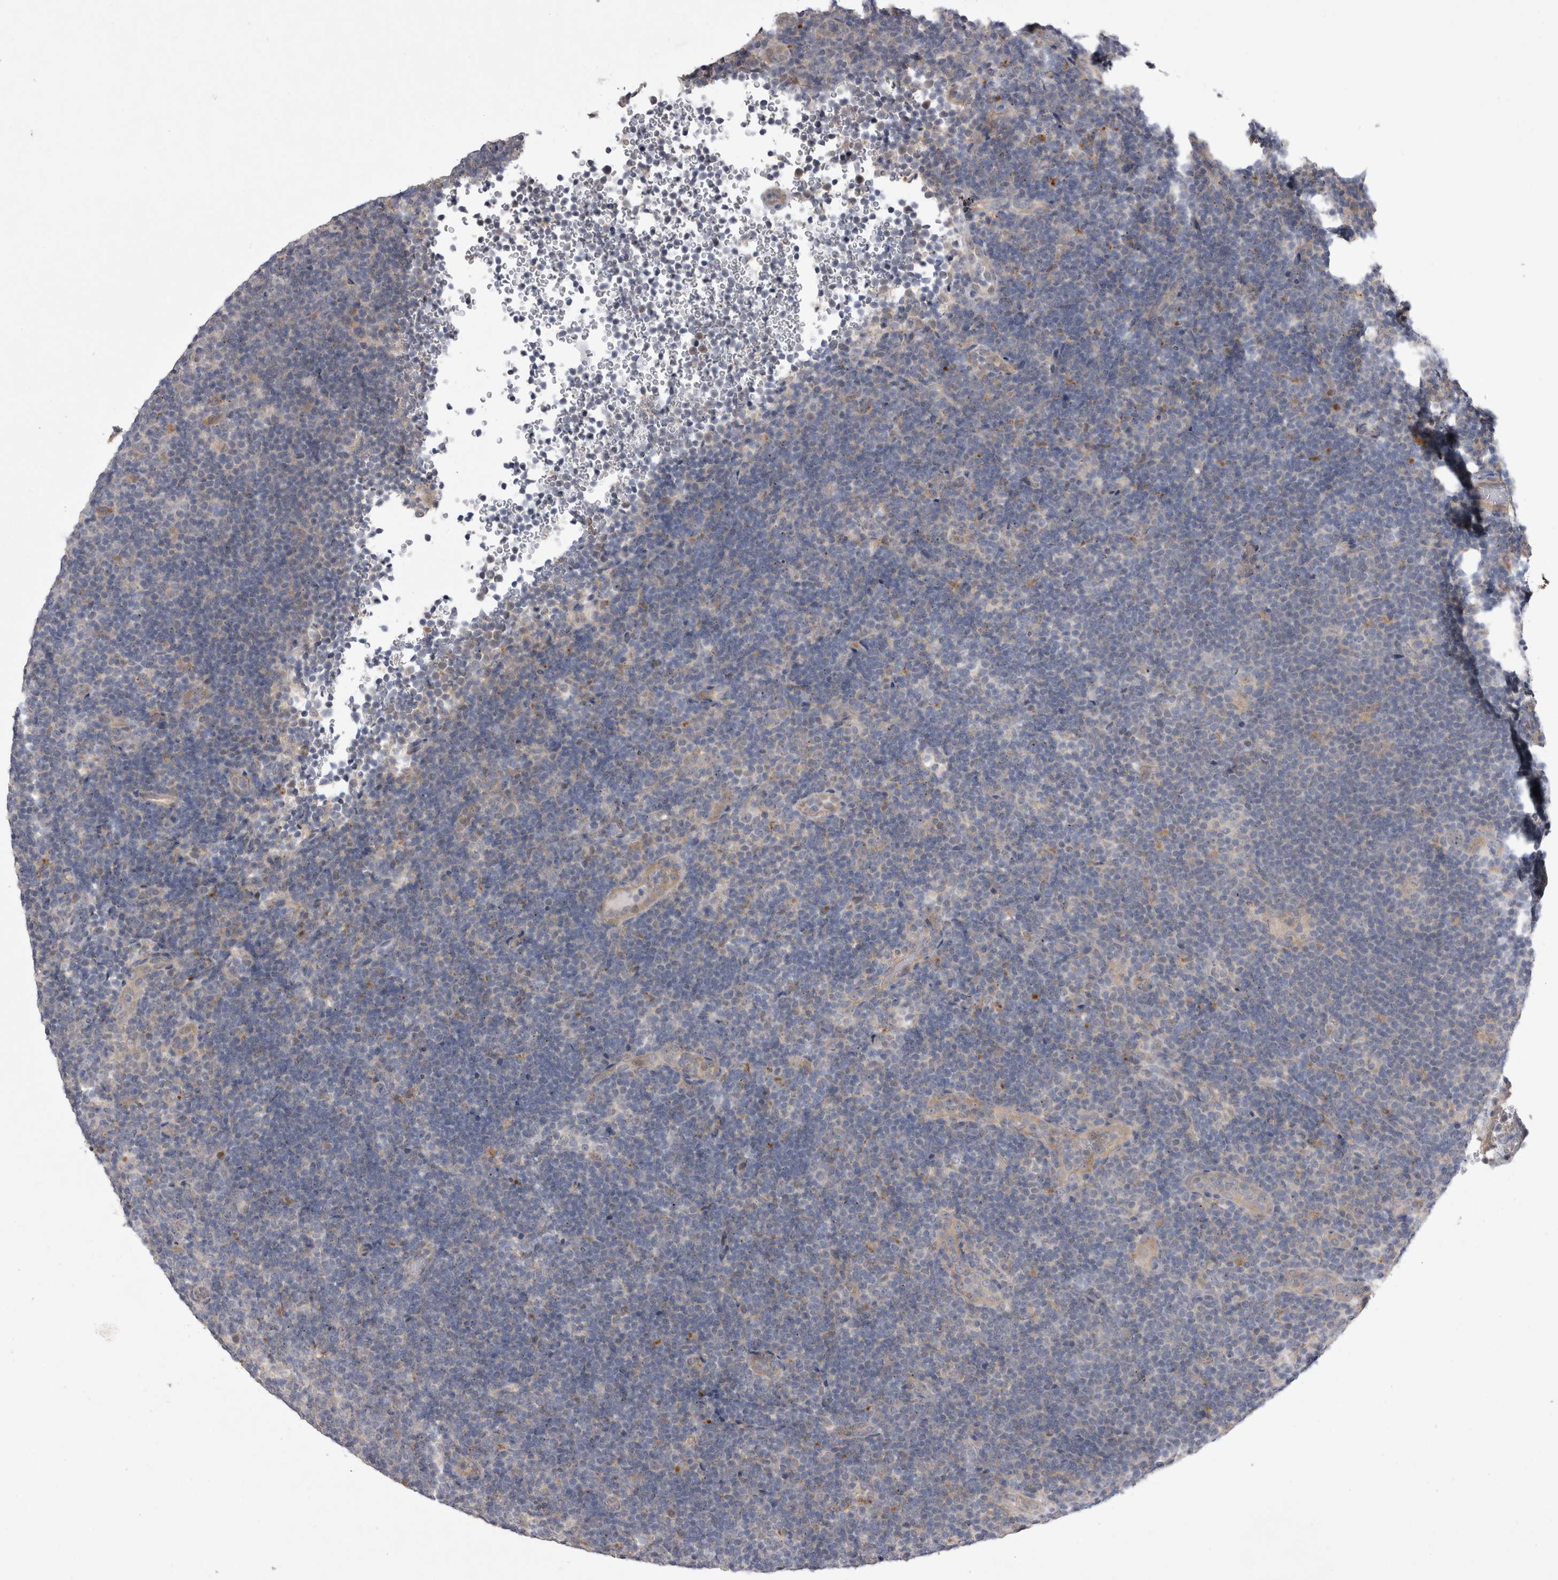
{"staining": {"intensity": "negative", "quantity": "none", "location": "none"}, "tissue": "lymphoma", "cell_type": "Tumor cells", "image_type": "cancer", "snomed": [{"axis": "morphology", "description": "Hodgkin's disease, NOS"}, {"axis": "topography", "description": "Lymph node"}], "caption": "A photomicrograph of human Hodgkin's disease is negative for staining in tumor cells.", "gene": "CTBS", "patient": {"sex": "female", "age": 57}}